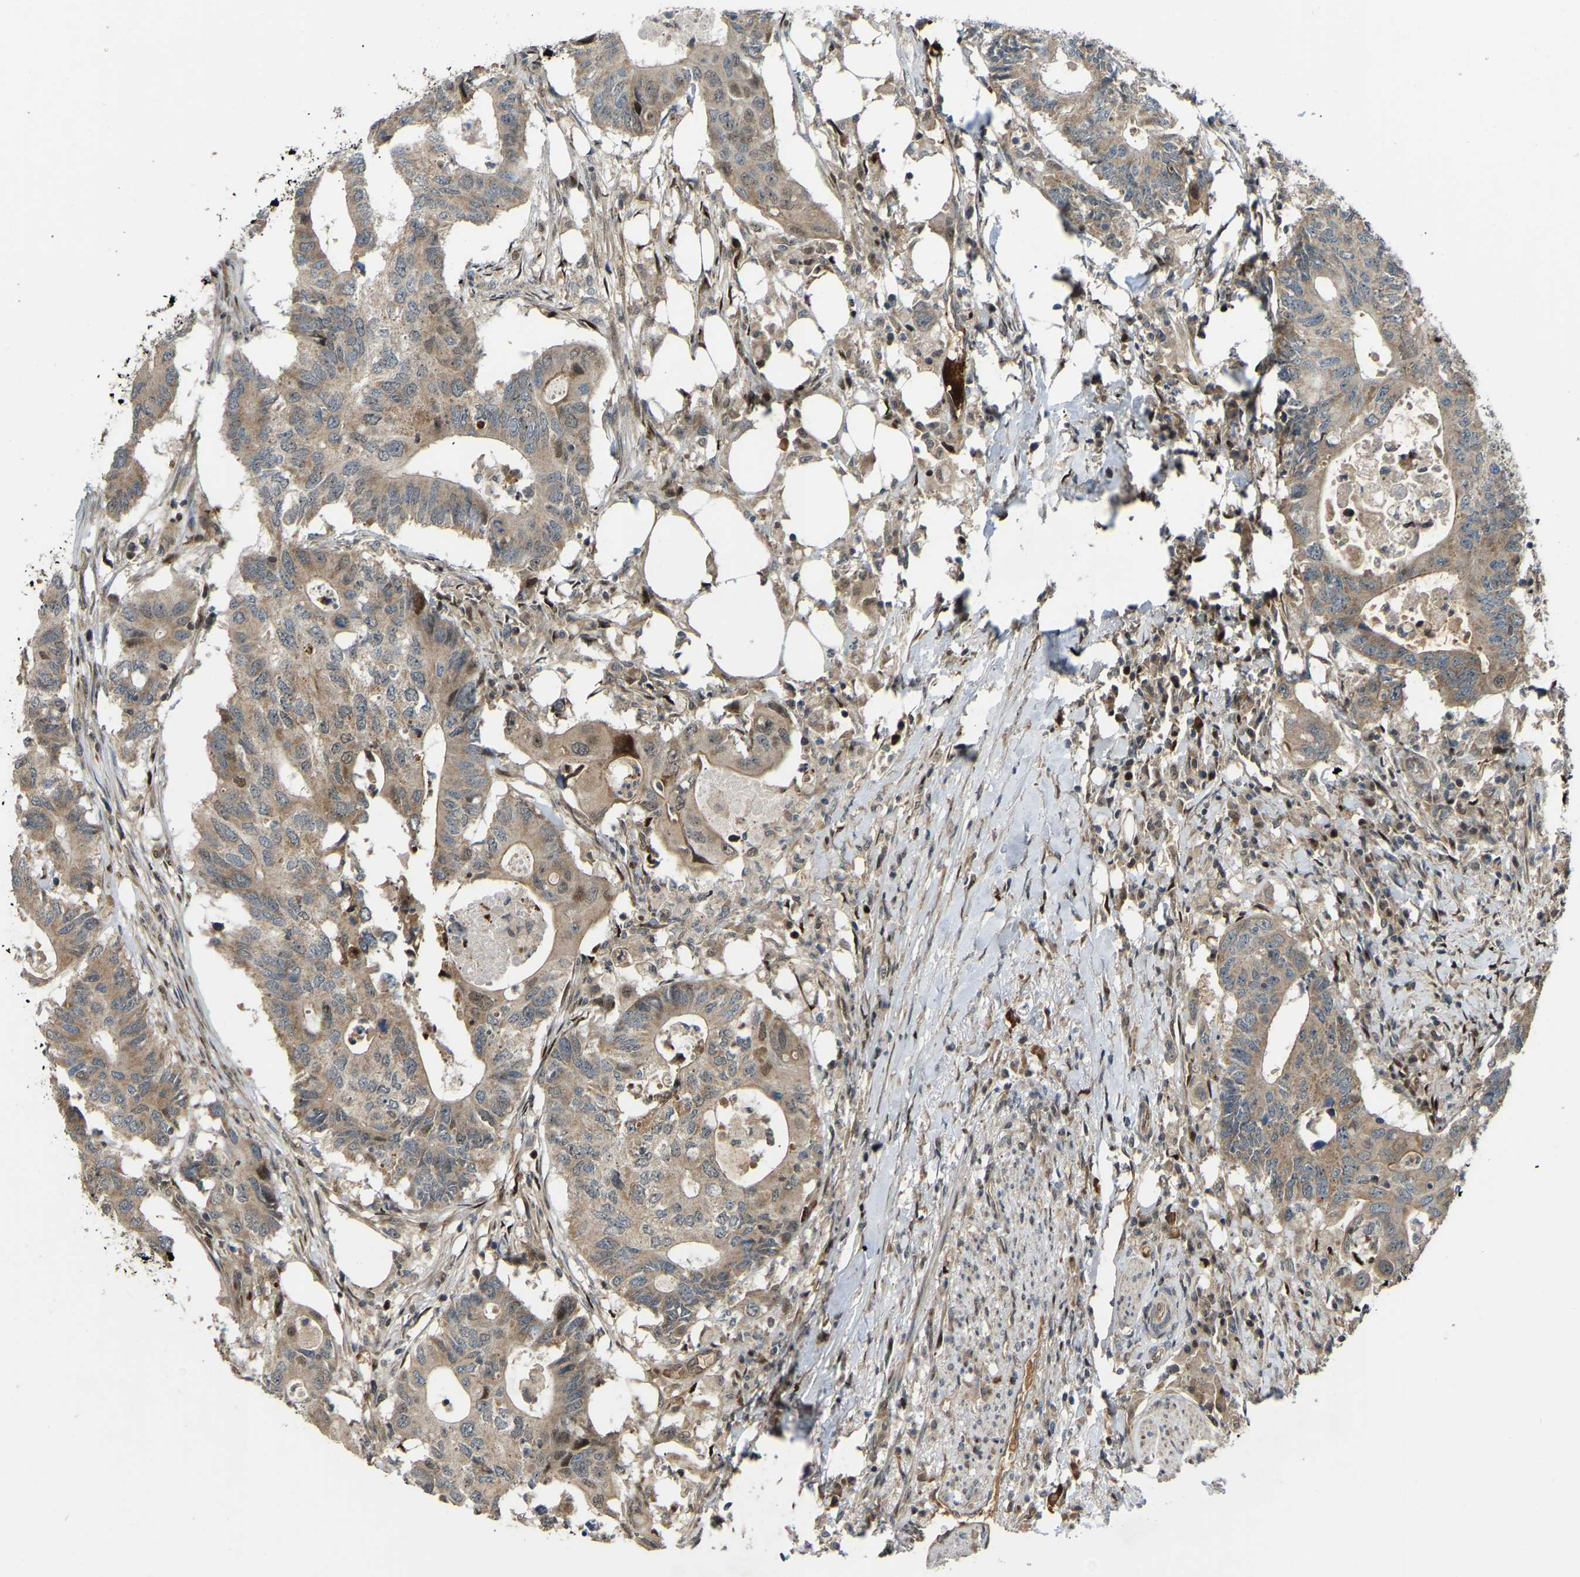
{"staining": {"intensity": "moderate", "quantity": ">75%", "location": "cytoplasmic/membranous,nuclear"}, "tissue": "colorectal cancer", "cell_type": "Tumor cells", "image_type": "cancer", "snomed": [{"axis": "morphology", "description": "Adenocarcinoma, NOS"}, {"axis": "topography", "description": "Colon"}], "caption": "Protein analysis of adenocarcinoma (colorectal) tissue demonstrates moderate cytoplasmic/membranous and nuclear positivity in about >75% of tumor cells. Using DAB (brown) and hematoxylin (blue) stains, captured at high magnification using brightfield microscopy.", "gene": "C21orf91", "patient": {"sex": "male", "age": 71}}